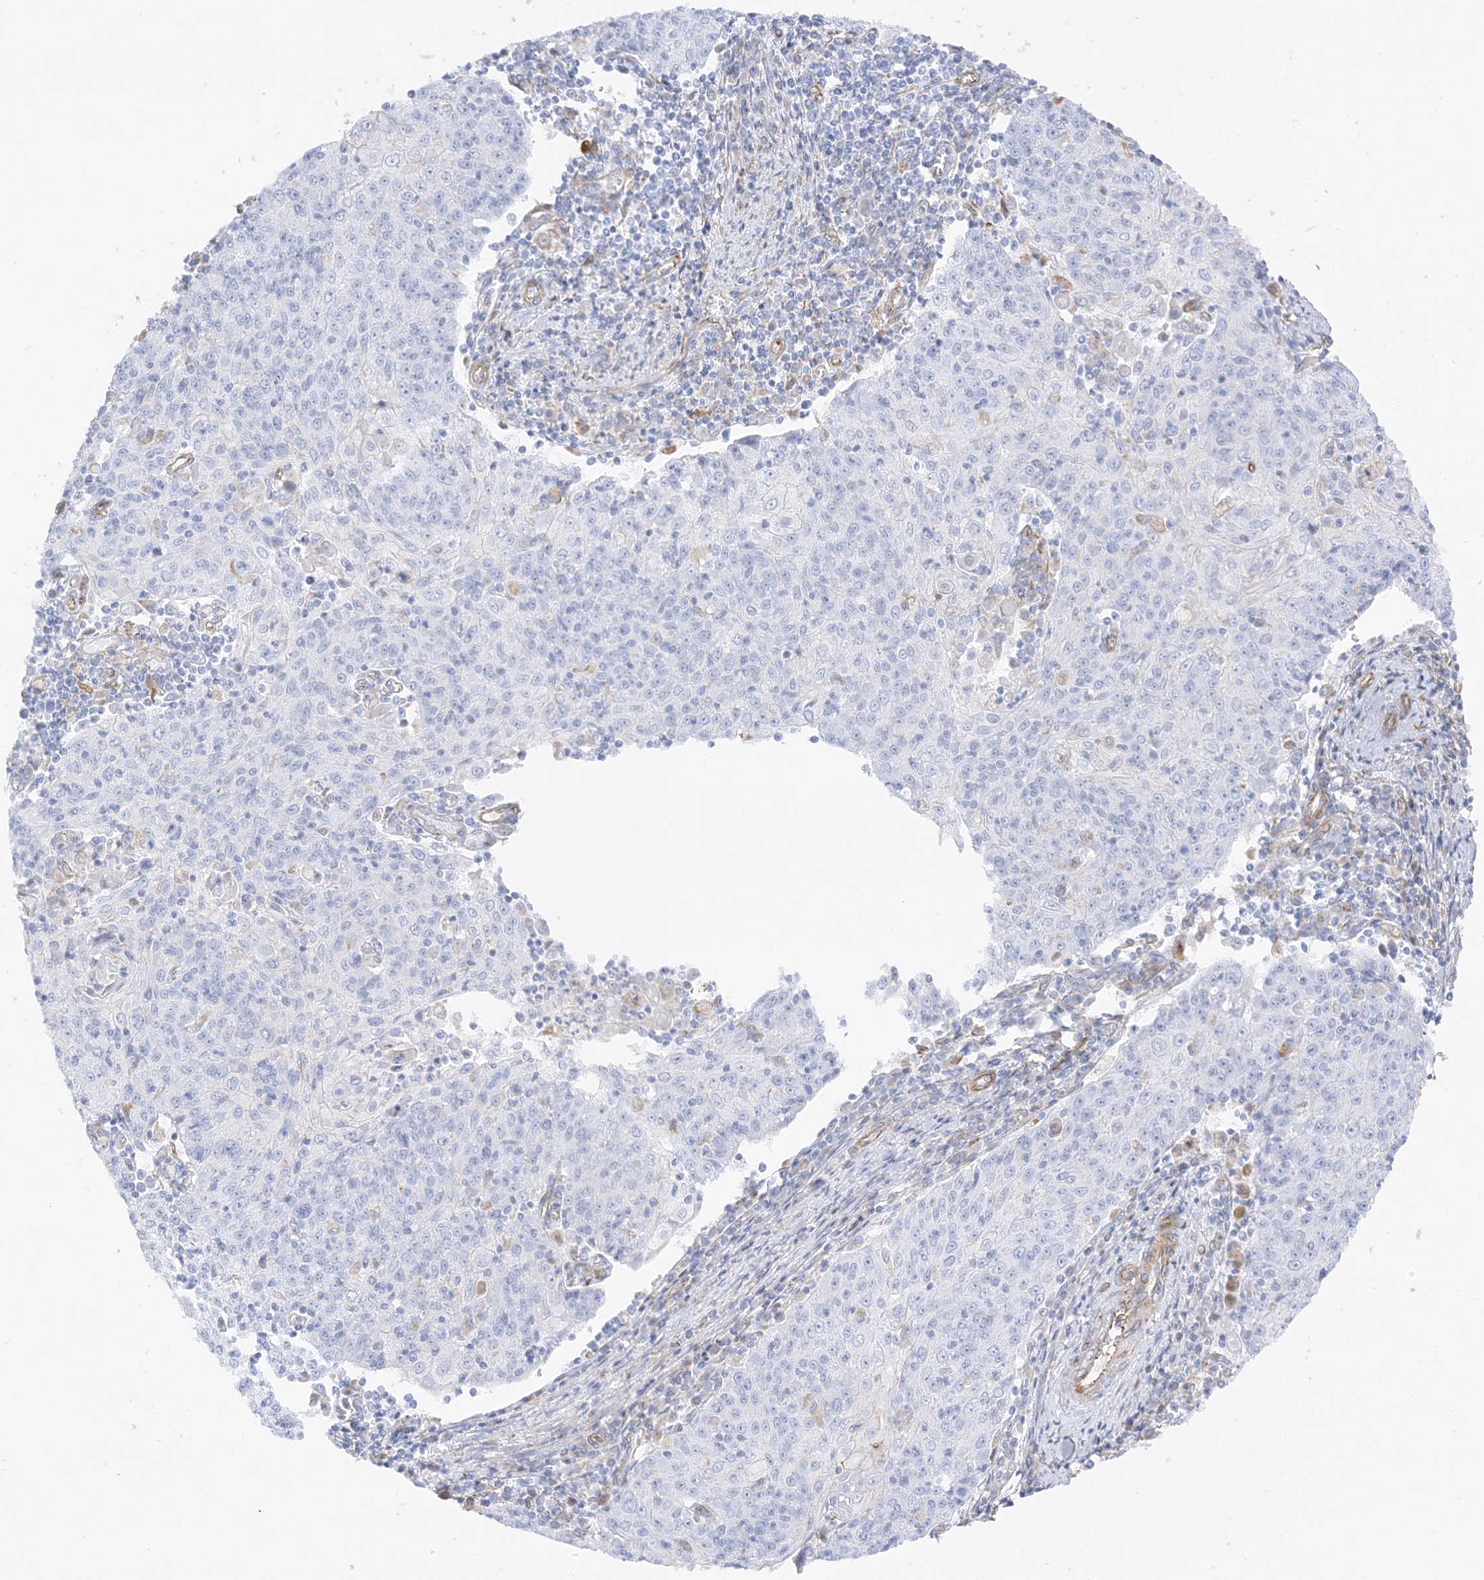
{"staining": {"intensity": "negative", "quantity": "none", "location": "none"}, "tissue": "cervical cancer", "cell_type": "Tumor cells", "image_type": "cancer", "snomed": [{"axis": "morphology", "description": "Squamous cell carcinoma, NOS"}, {"axis": "topography", "description": "Cervix"}], "caption": "This is an immunohistochemistry photomicrograph of cervical cancer (squamous cell carcinoma). There is no positivity in tumor cells.", "gene": "PID1", "patient": {"sex": "female", "age": 48}}